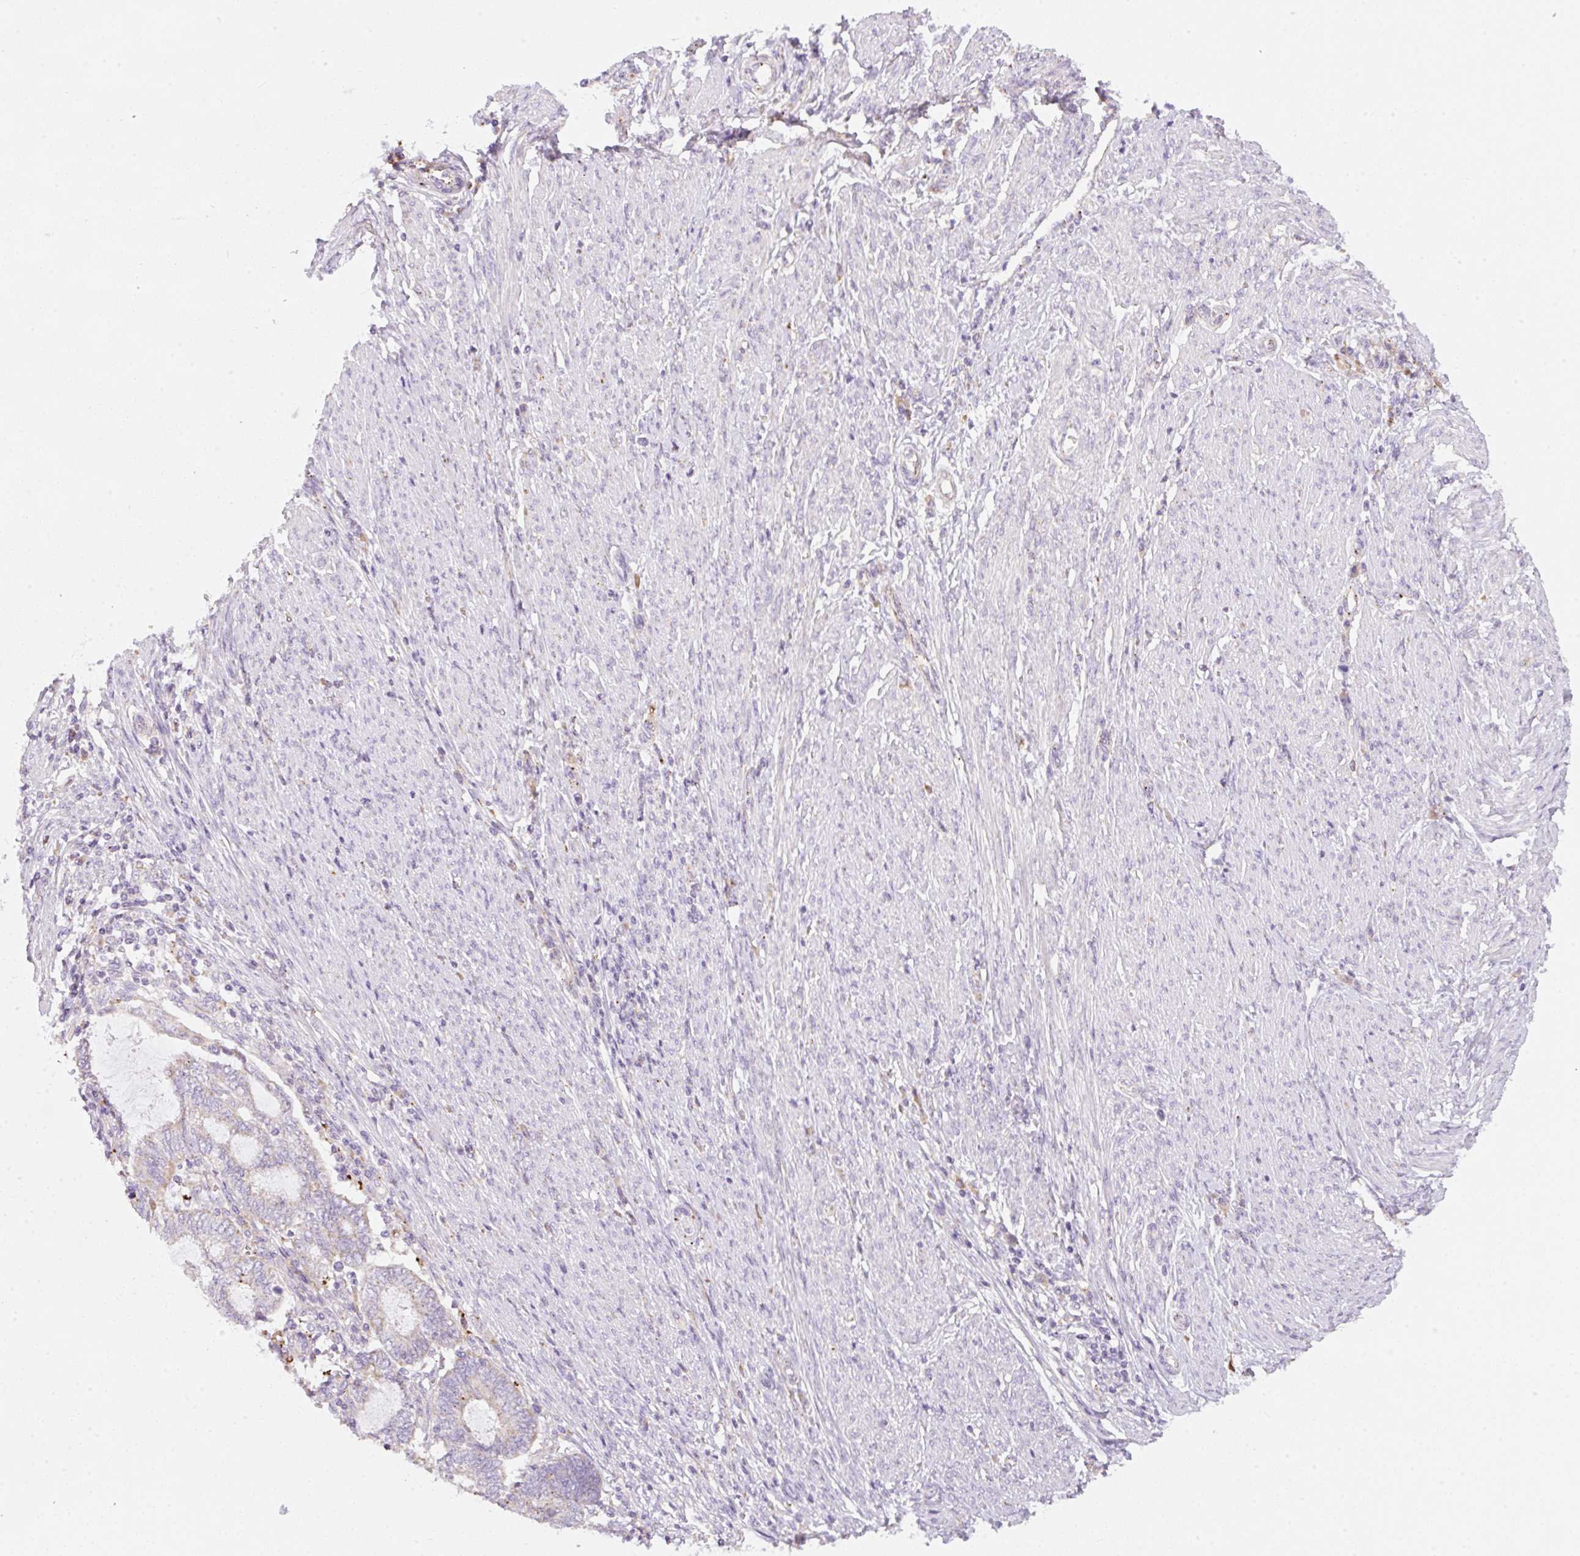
{"staining": {"intensity": "moderate", "quantity": "<25%", "location": "cytoplasmic/membranous"}, "tissue": "endometrial cancer", "cell_type": "Tumor cells", "image_type": "cancer", "snomed": [{"axis": "morphology", "description": "Adenocarcinoma, NOS"}, {"axis": "topography", "description": "Uterus"}, {"axis": "topography", "description": "Endometrium"}], "caption": "A high-resolution photomicrograph shows immunohistochemistry staining of adenocarcinoma (endometrial), which exhibits moderate cytoplasmic/membranous expression in approximately <25% of tumor cells.", "gene": "CLEC3A", "patient": {"sex": "female", "age": 70}}